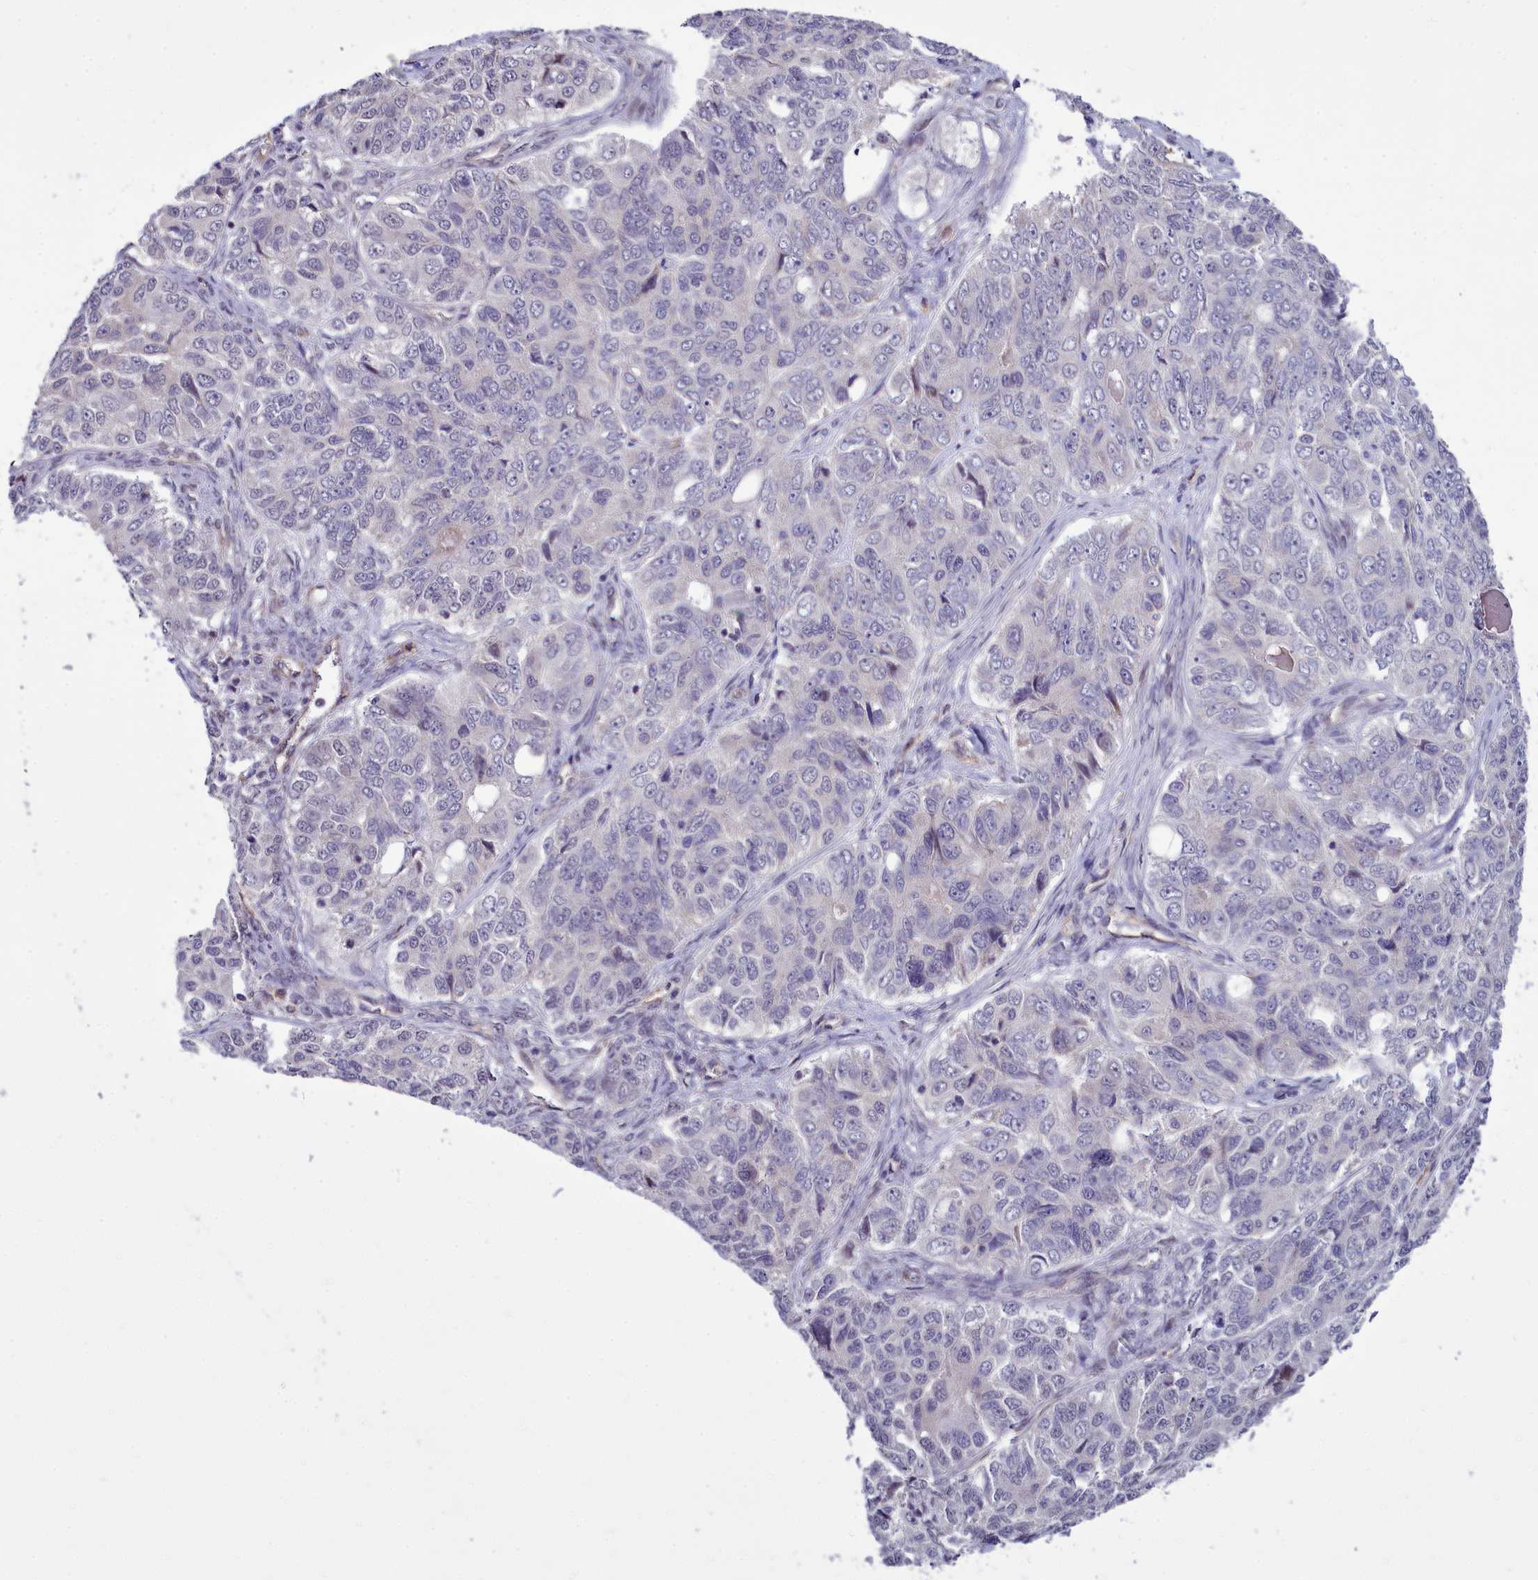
{"staining": {"intensity": "negative", "quantity": "none", "location": "none"}, "tissue": "ovarian cancer", "cell_type": "Tumor cells", "image_type": "cancer", "snomed": [{"axis": "morphology", "description": "Carcinoma, endometroid"}, {"axis": "topography", "description": "Ovary"}], "caption": "DAB immunohistochemical staining of human ovarian cancer (endometroid carcinoma) shows no significant positivity in tumor cells.", "gene": "BCAR1", "patient": {"sex": "female", "age": 51}}